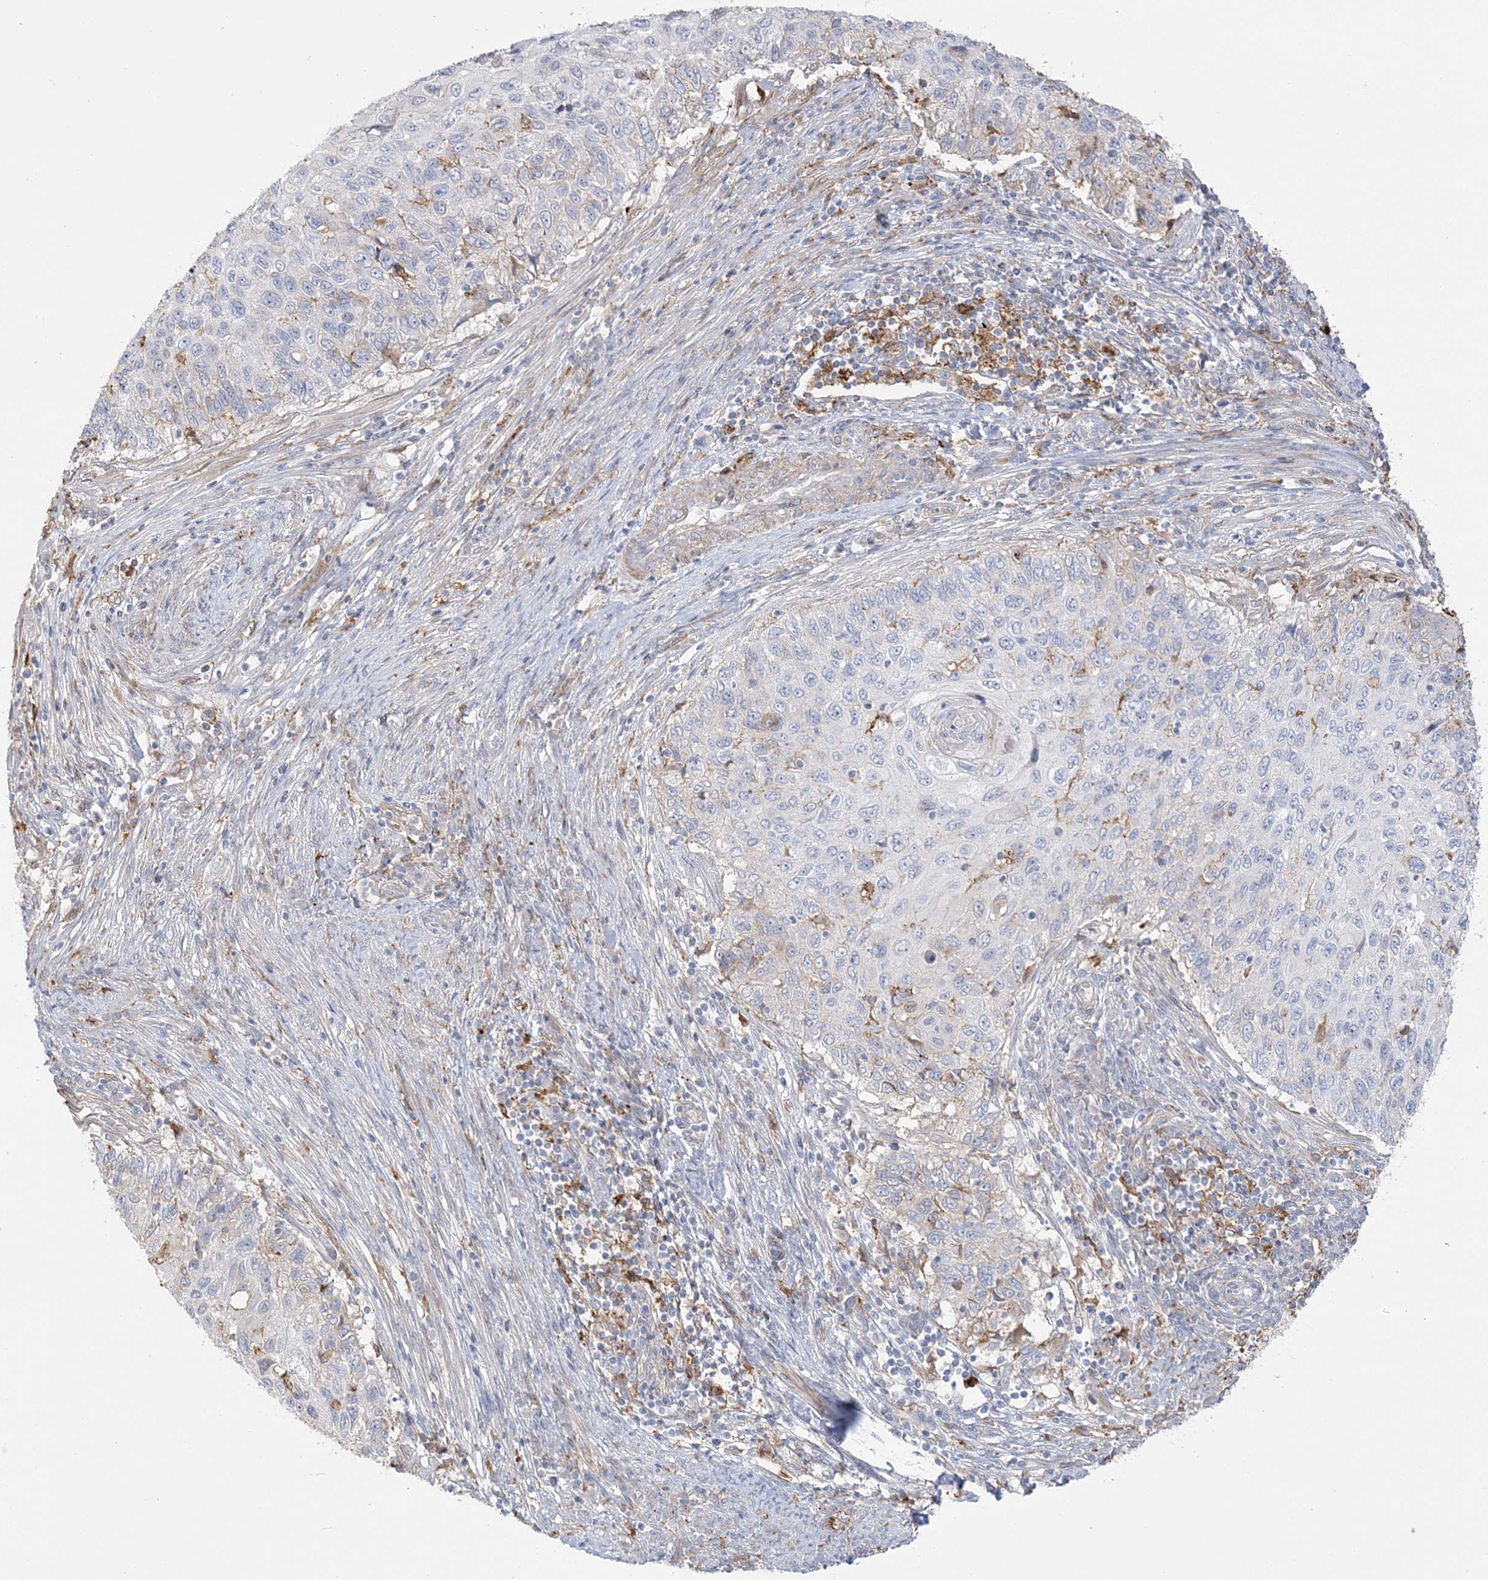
{"staining": {"intensity": "negative", "quantity": "none", "location": "none"}, "tissue": "cervical cancer", "cell_type": "Tumor cells", "image_type": "cancer", "snomed": [{"axis": "morphology", "description": "Squamous cell carcinoma, NOS"}, {"axis": "topography", "description": "Cervix"}], "caption": "Image shows no significant protein staining in tumor cells of cervical cancer.", "gene": "HAAO", "patient": {"sex": "female", "age": 70}}